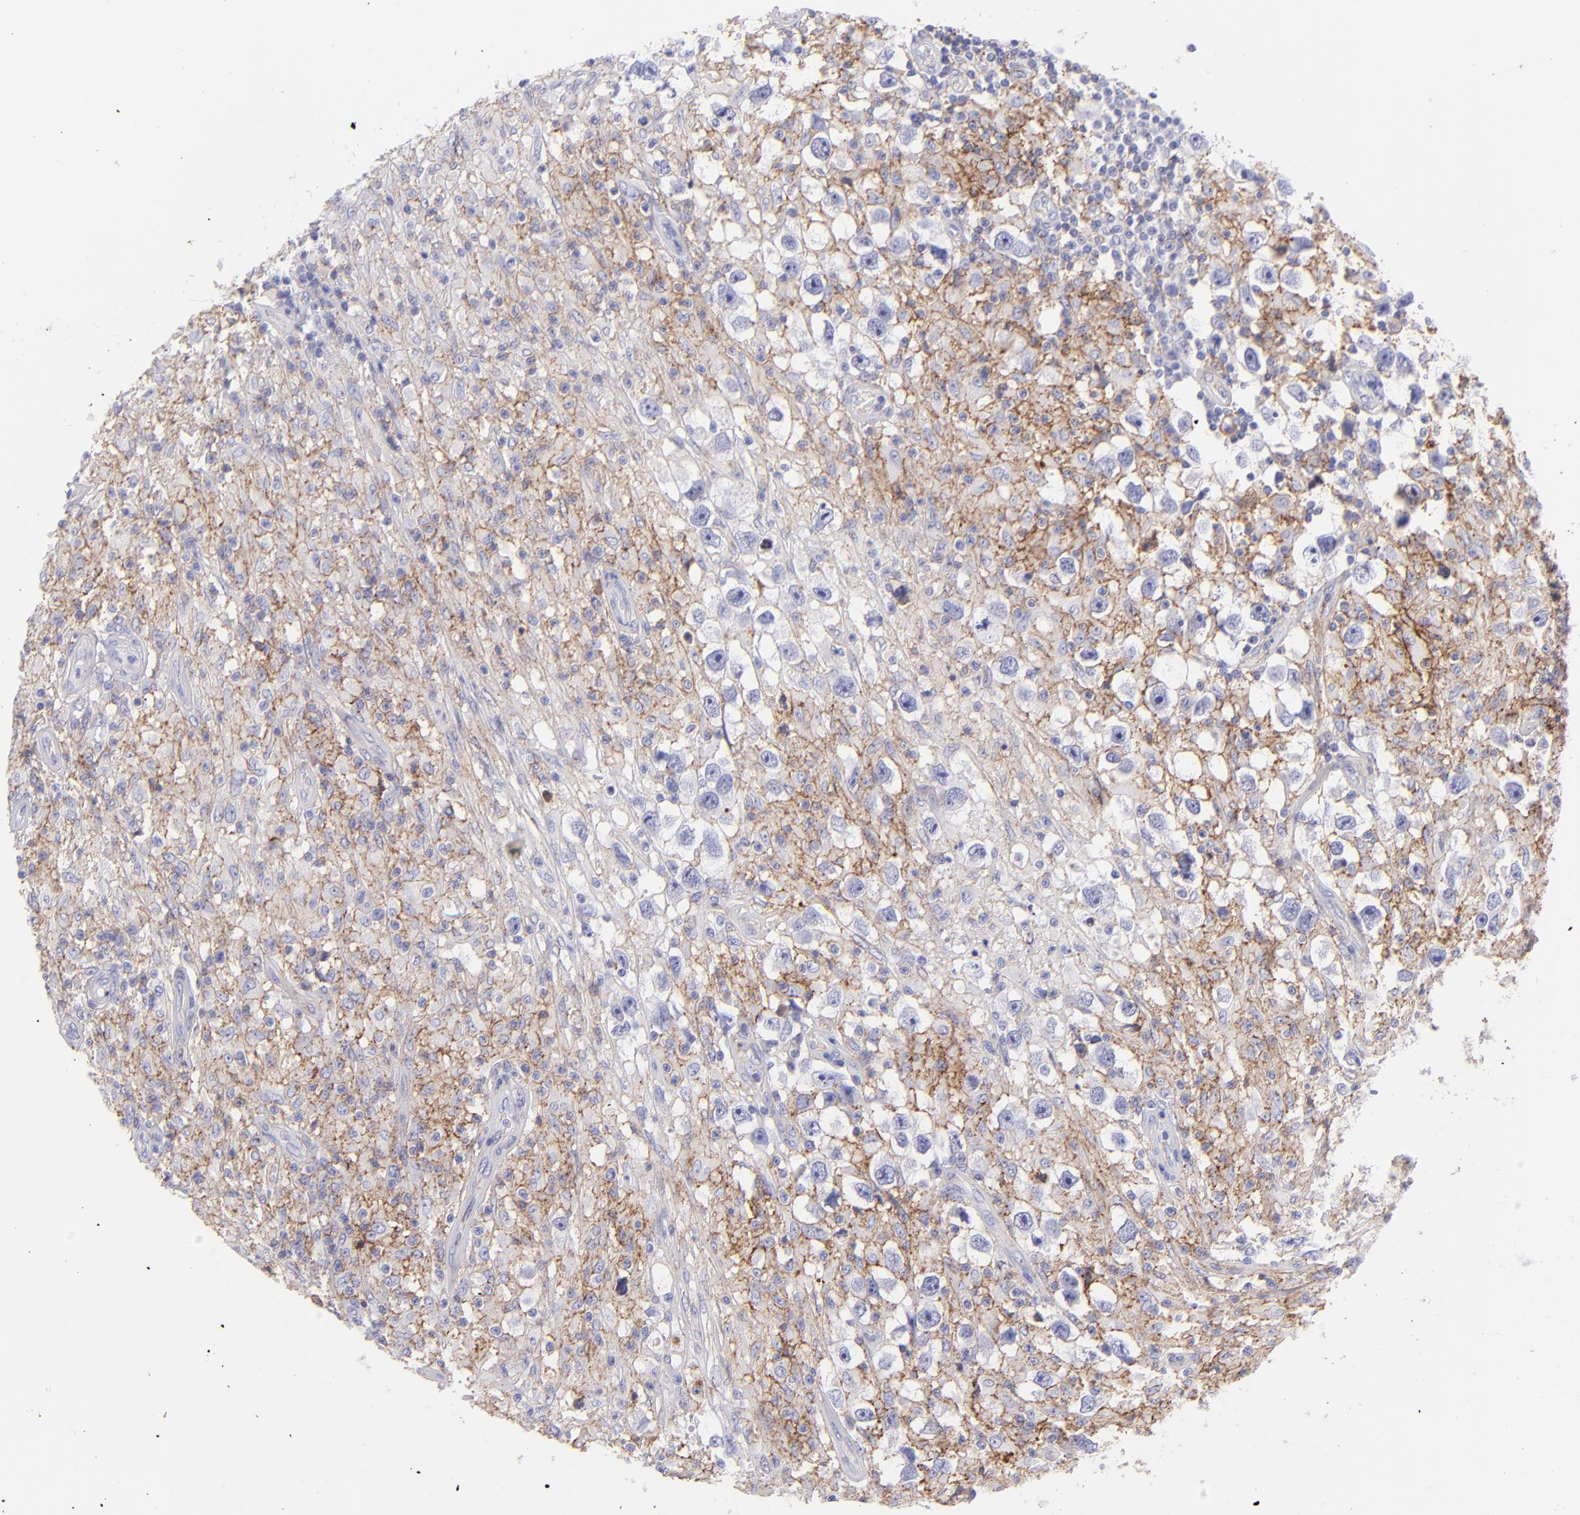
{"staining": {"intensity": "moderate", "quantity": "25%-75%", "location": "cytoplasmic/membranous"}, "tissue": "testis cancer", "cell_type": "Tumor cells", "image_type": "cancer", "snomed": [{"axis": "morphology", "description": "Seminoma, NOS"}, {"axis": "topography", "description": "Testis"}], "caption": "Testis cancer stained with immunohistochemistry (IHC) exhibits moderate cytoplasmic/membranous positivity in about 25%-75% of tumor cells.", "gene": "CD81", "patient": {"sex": "male", "age": 34}}